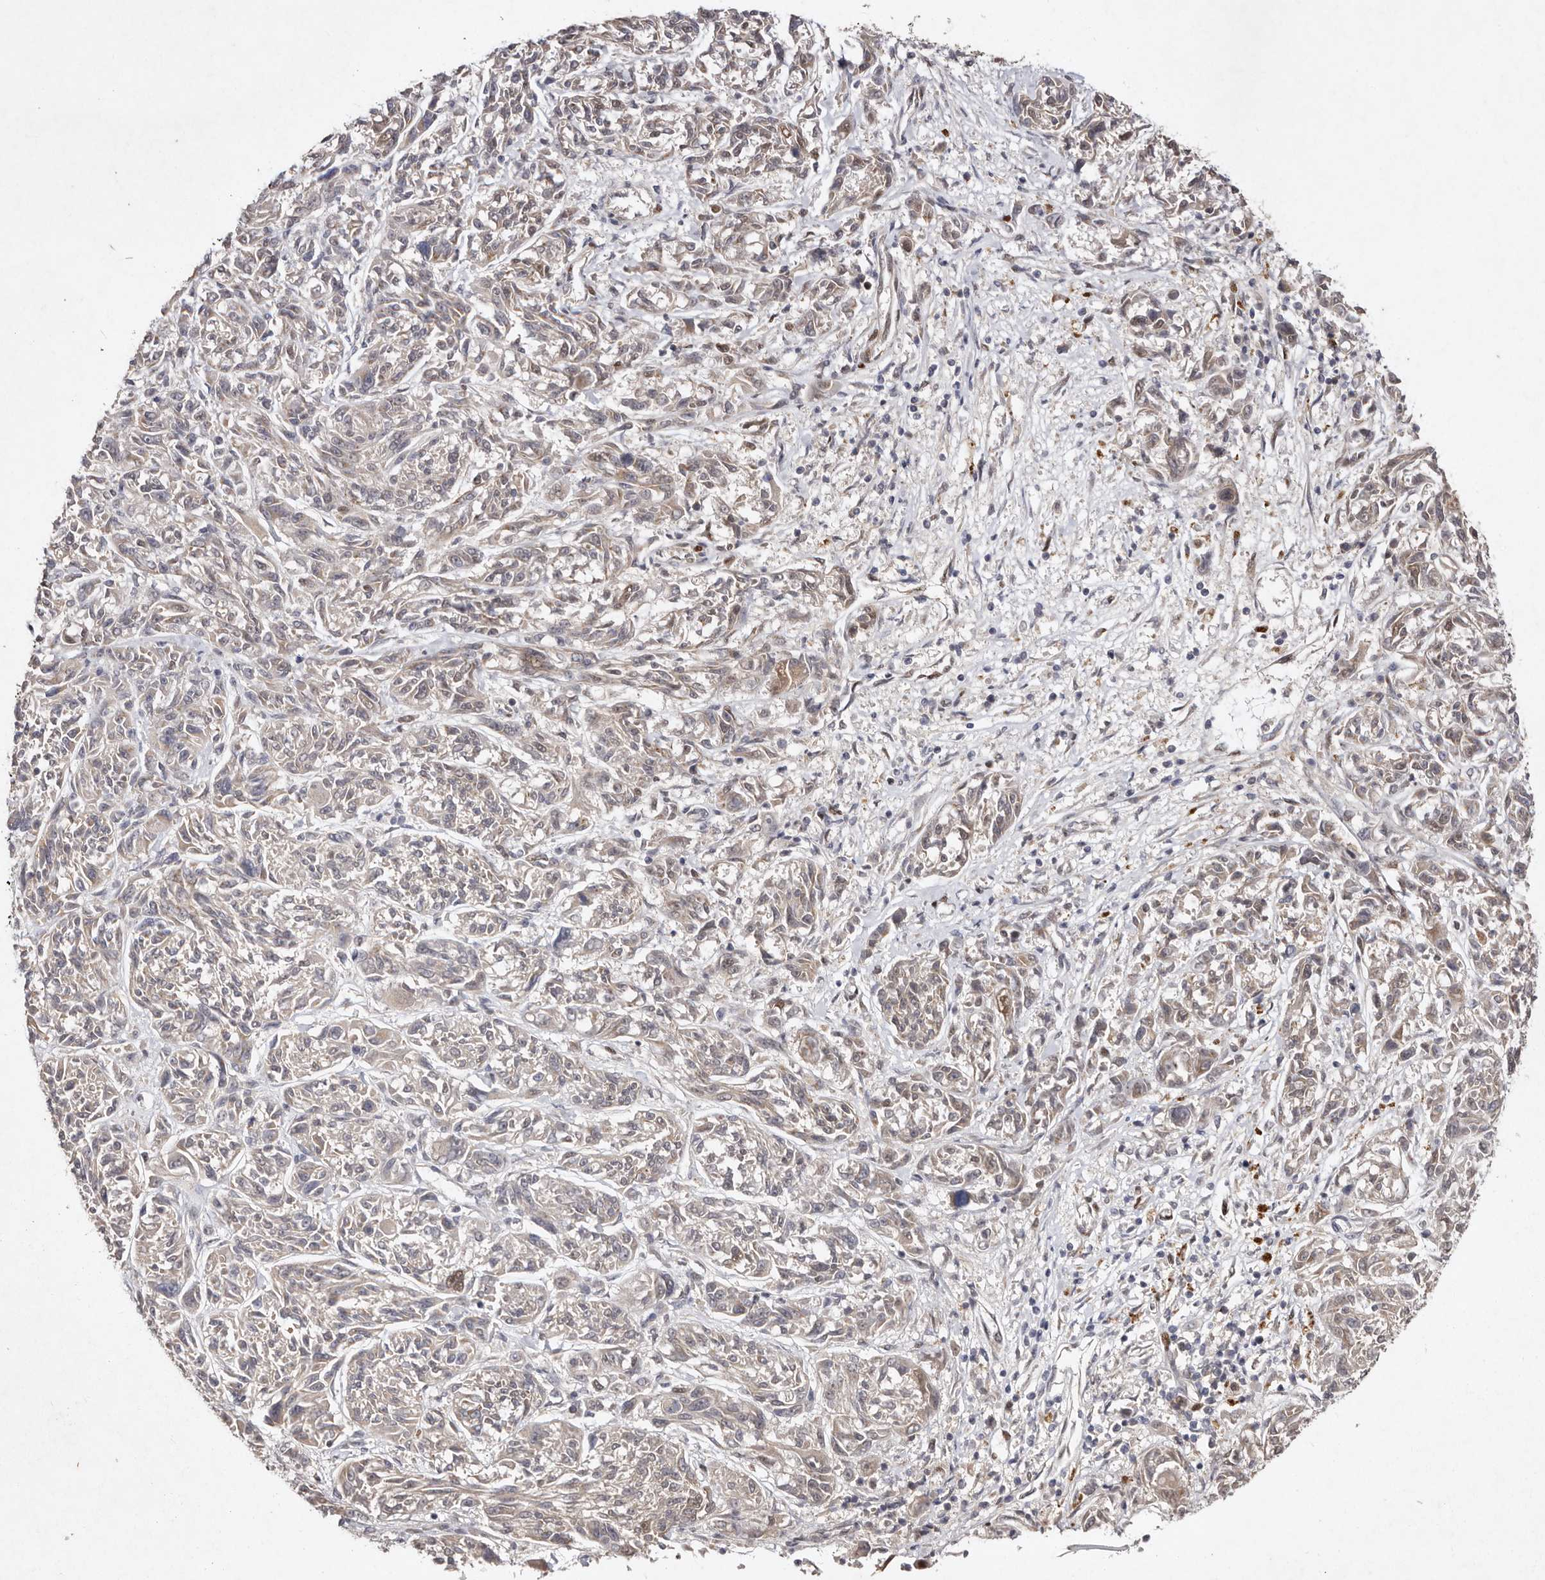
{"staining": {"intensity": "weak", "quantity": "<25%", "location": "cytoplasmic/membranous"}, "tissue": "melanoma", "cell_type": "Tumor cells", "image_type": "cancer", "snomed": [{"axis": "morphology", "description": "Malignant melanoma, NOS"}, {"axis": "topography", "description": "Skin"}], "caption": "The image displays no staining of tumor cells in melanoma.", "gene": "KLF7", "patient": {"sex": "male", "age": 53}}